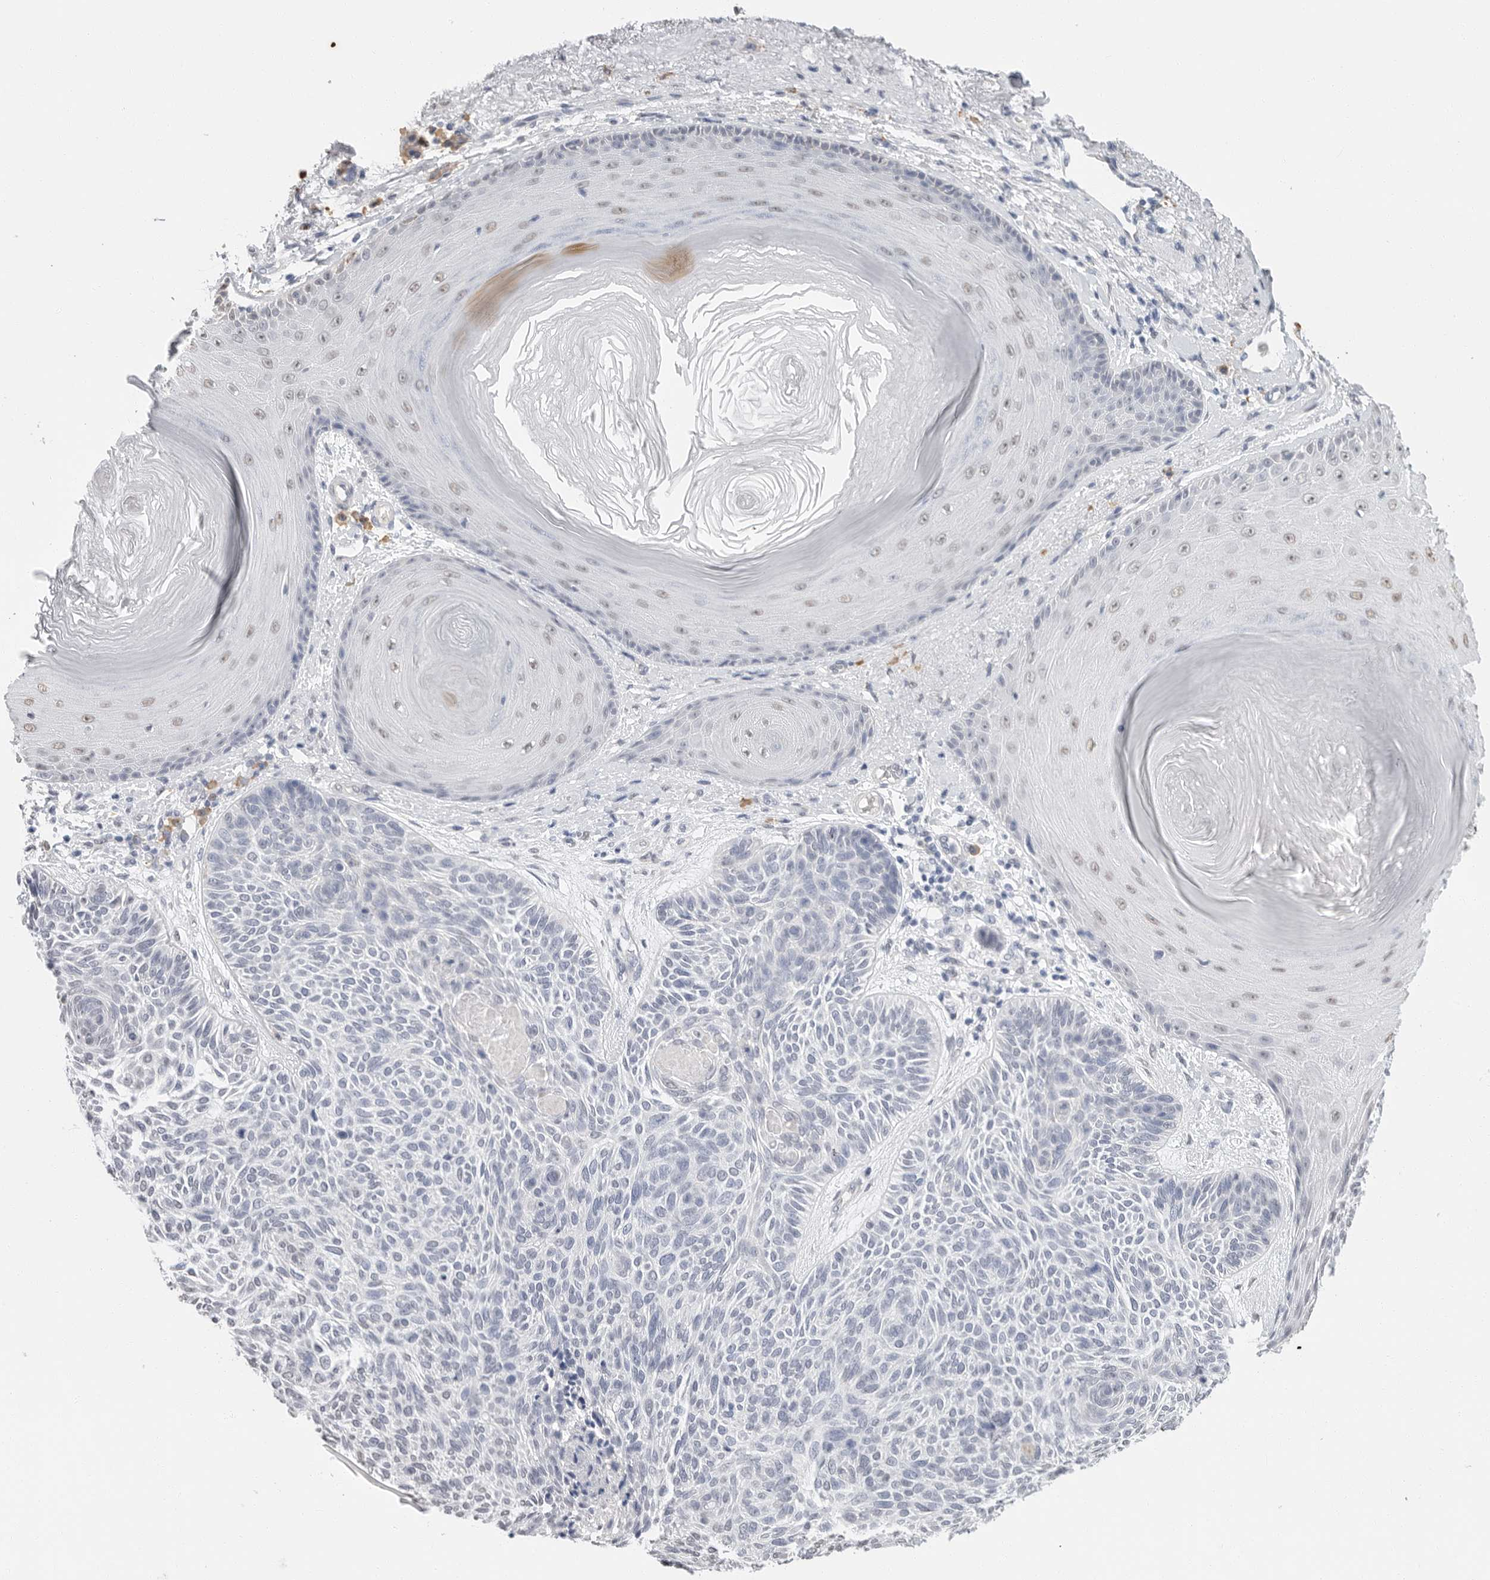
{"staining": {"intensity": "negative", "quantity": "none", "location": "none"}, "tissue": "skin cancer", "cell_type": "Tumor cells", "image_type": "cancer", "snomed": [{"axis": "morphology", "description": "Basal cell carcinoma"}, {"axis": "topography", "description": "Skin"}], "caption": "This is an IHC micrograph of human basal cell carcinoma (skin). There is no positivity in tumor cells.", "gene": "ARHGEF10", "patient": {"sex": "male", "age": 55}}